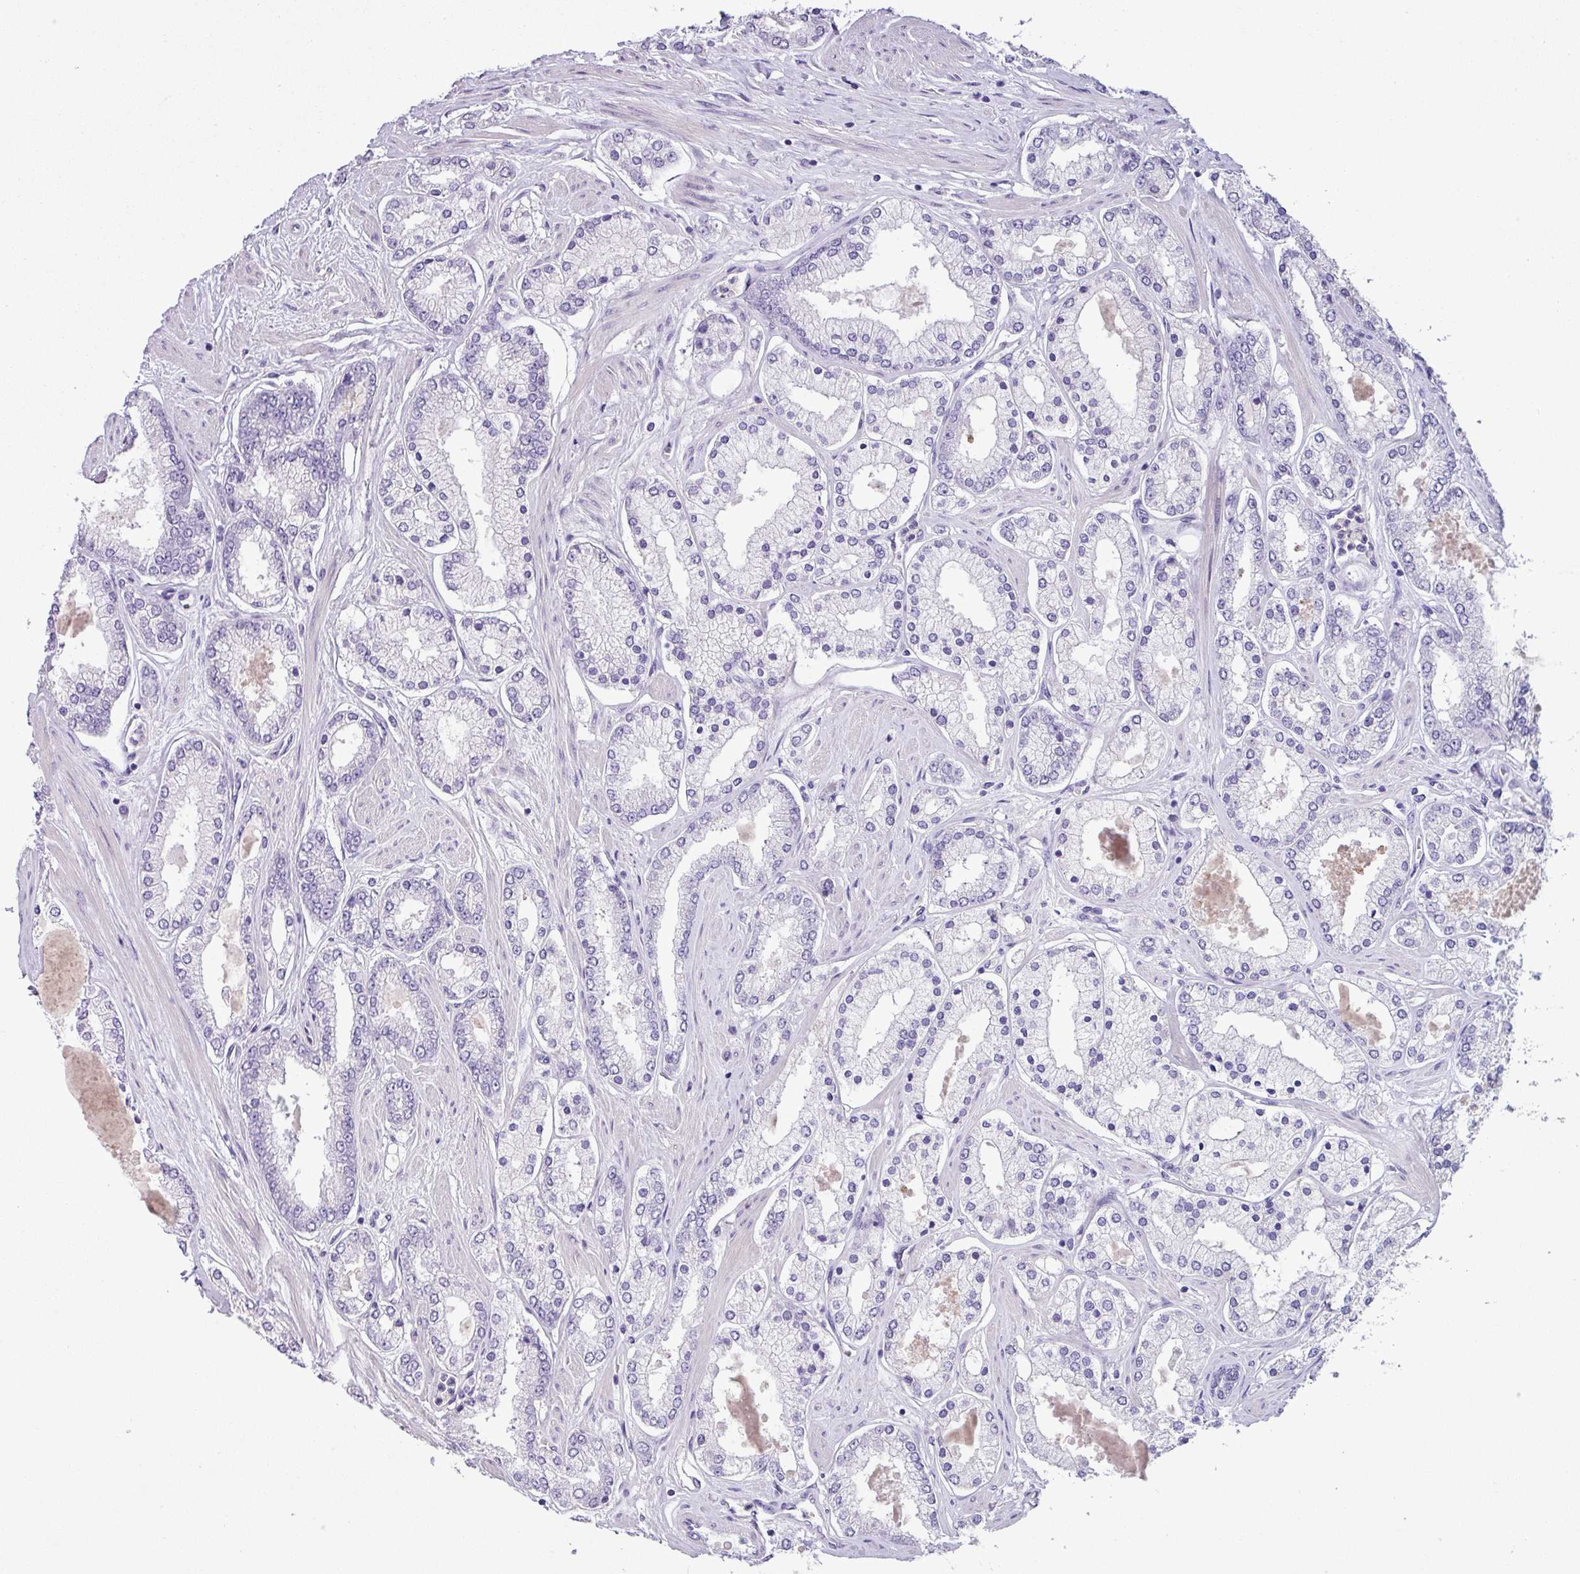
{"staining": {"intensity": "negative", "quantity": "none", "location": "none"}, "tissue": "prostate cancer", "cell_type": "Tumor cells", "image_type": "cancer", "snomed": [{"axis": "morphology", "description": "Adenocarcinoma, Low grade"}, {"axis": "topography", "description": "Prostate"}], "caption": "This is a image of IHC staining of low-grade adenocarcinoma (prostate), which shows no expression in tumor cells.", "gene": "CYSTM1", "patient": {"sex": "male", "age": 42}}